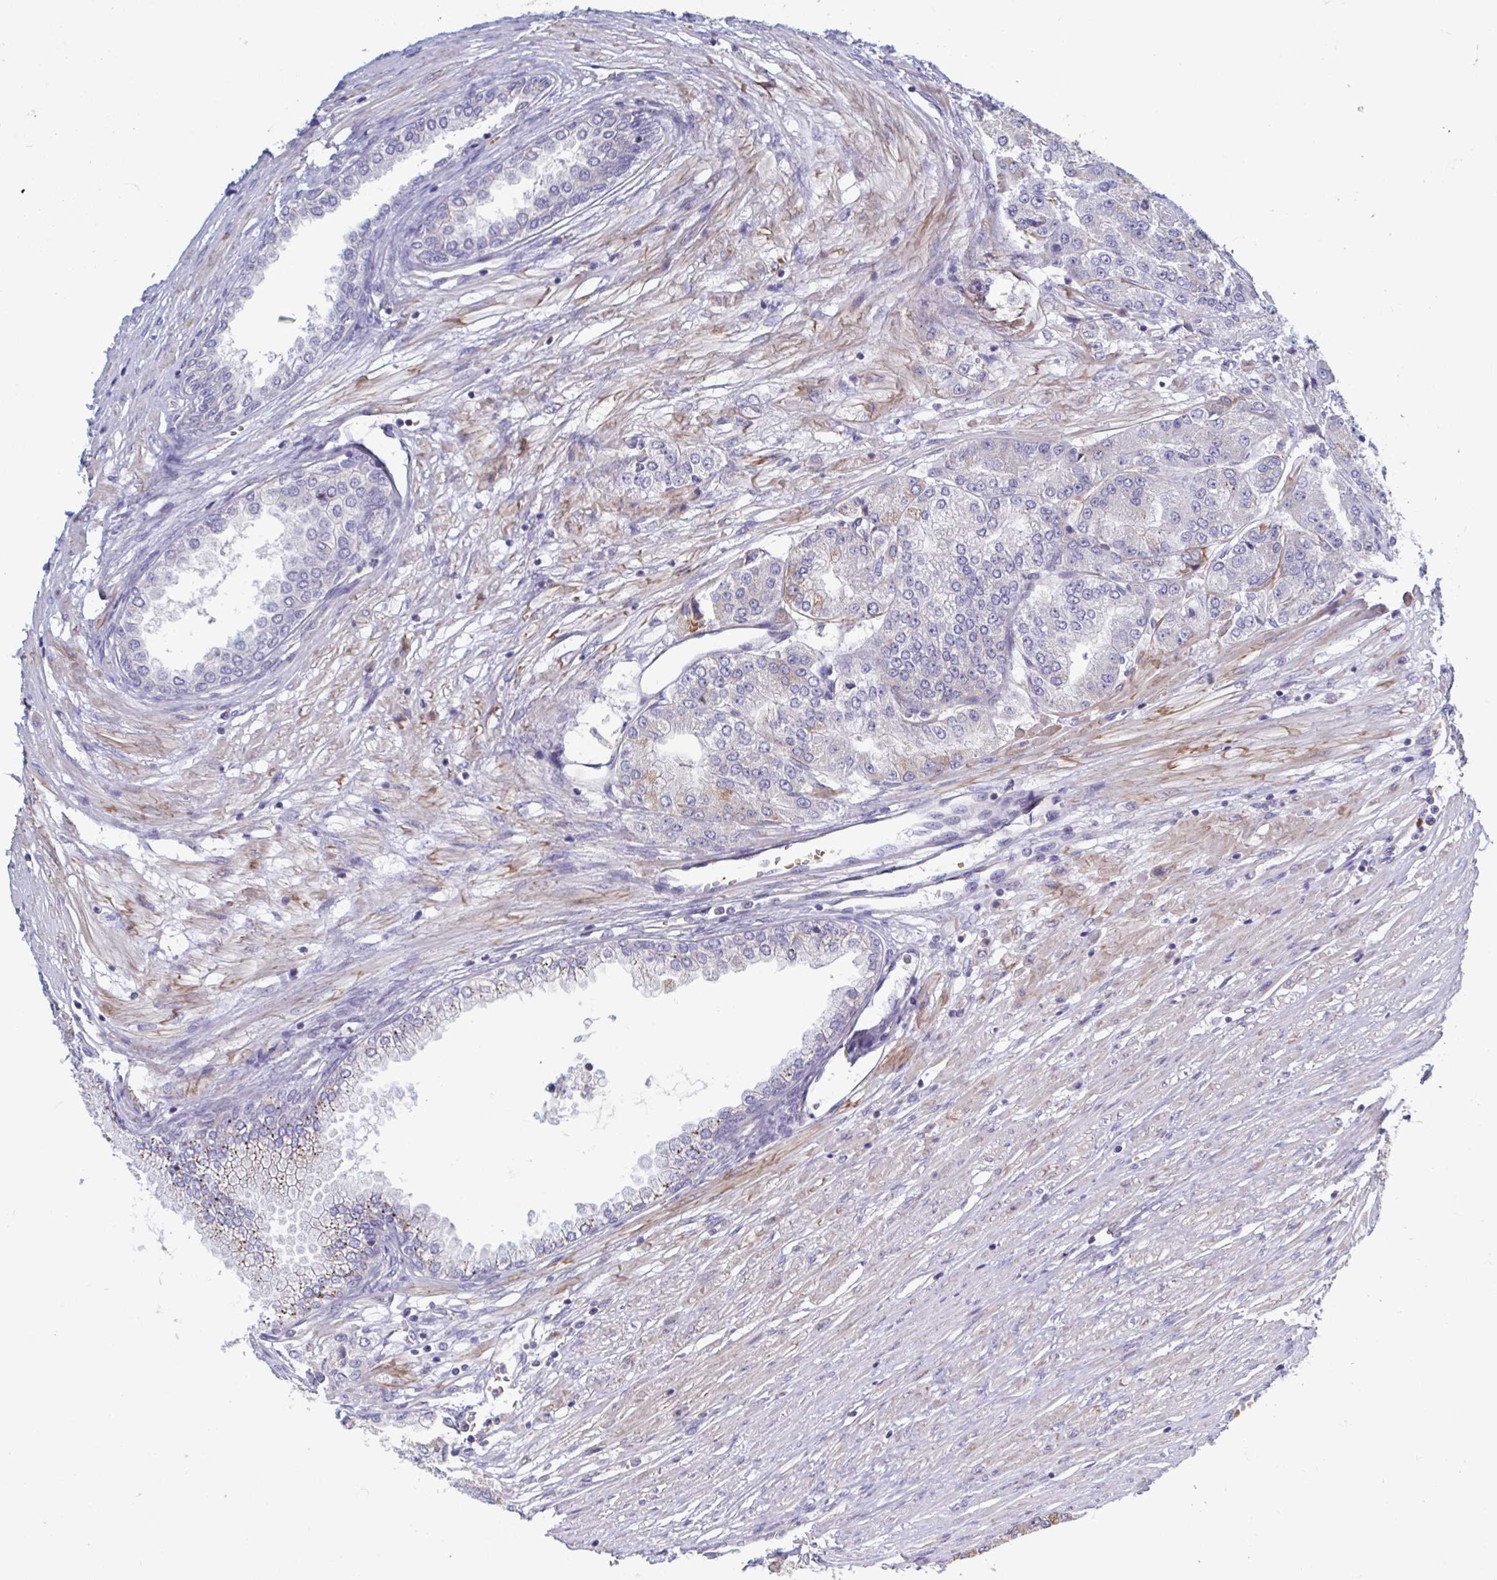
{"staining": {"intensity": "moderate", "quantity": "25%-75%", "location": "cytoplasmic/membranous"}, "tissue": "prostate cancer", "cell_type": "Tumor cells", "image_type": "cancer", "snomed": [{"axis": "morphology", "description": "Adenocarcinoma, High grade"}, {"axis": "topography", "description": "Prostate"}], "caption": "The photomicrograph displays immunohistochemical staining of prostate cancer (adenocarcinoma (high-grade)). There is moderate cytoplasmic/membranous staining is seen in about 25%-75% of tumor cells.", "gene": "LRRC38", "patient": {"sex": "male", "age": 61}}